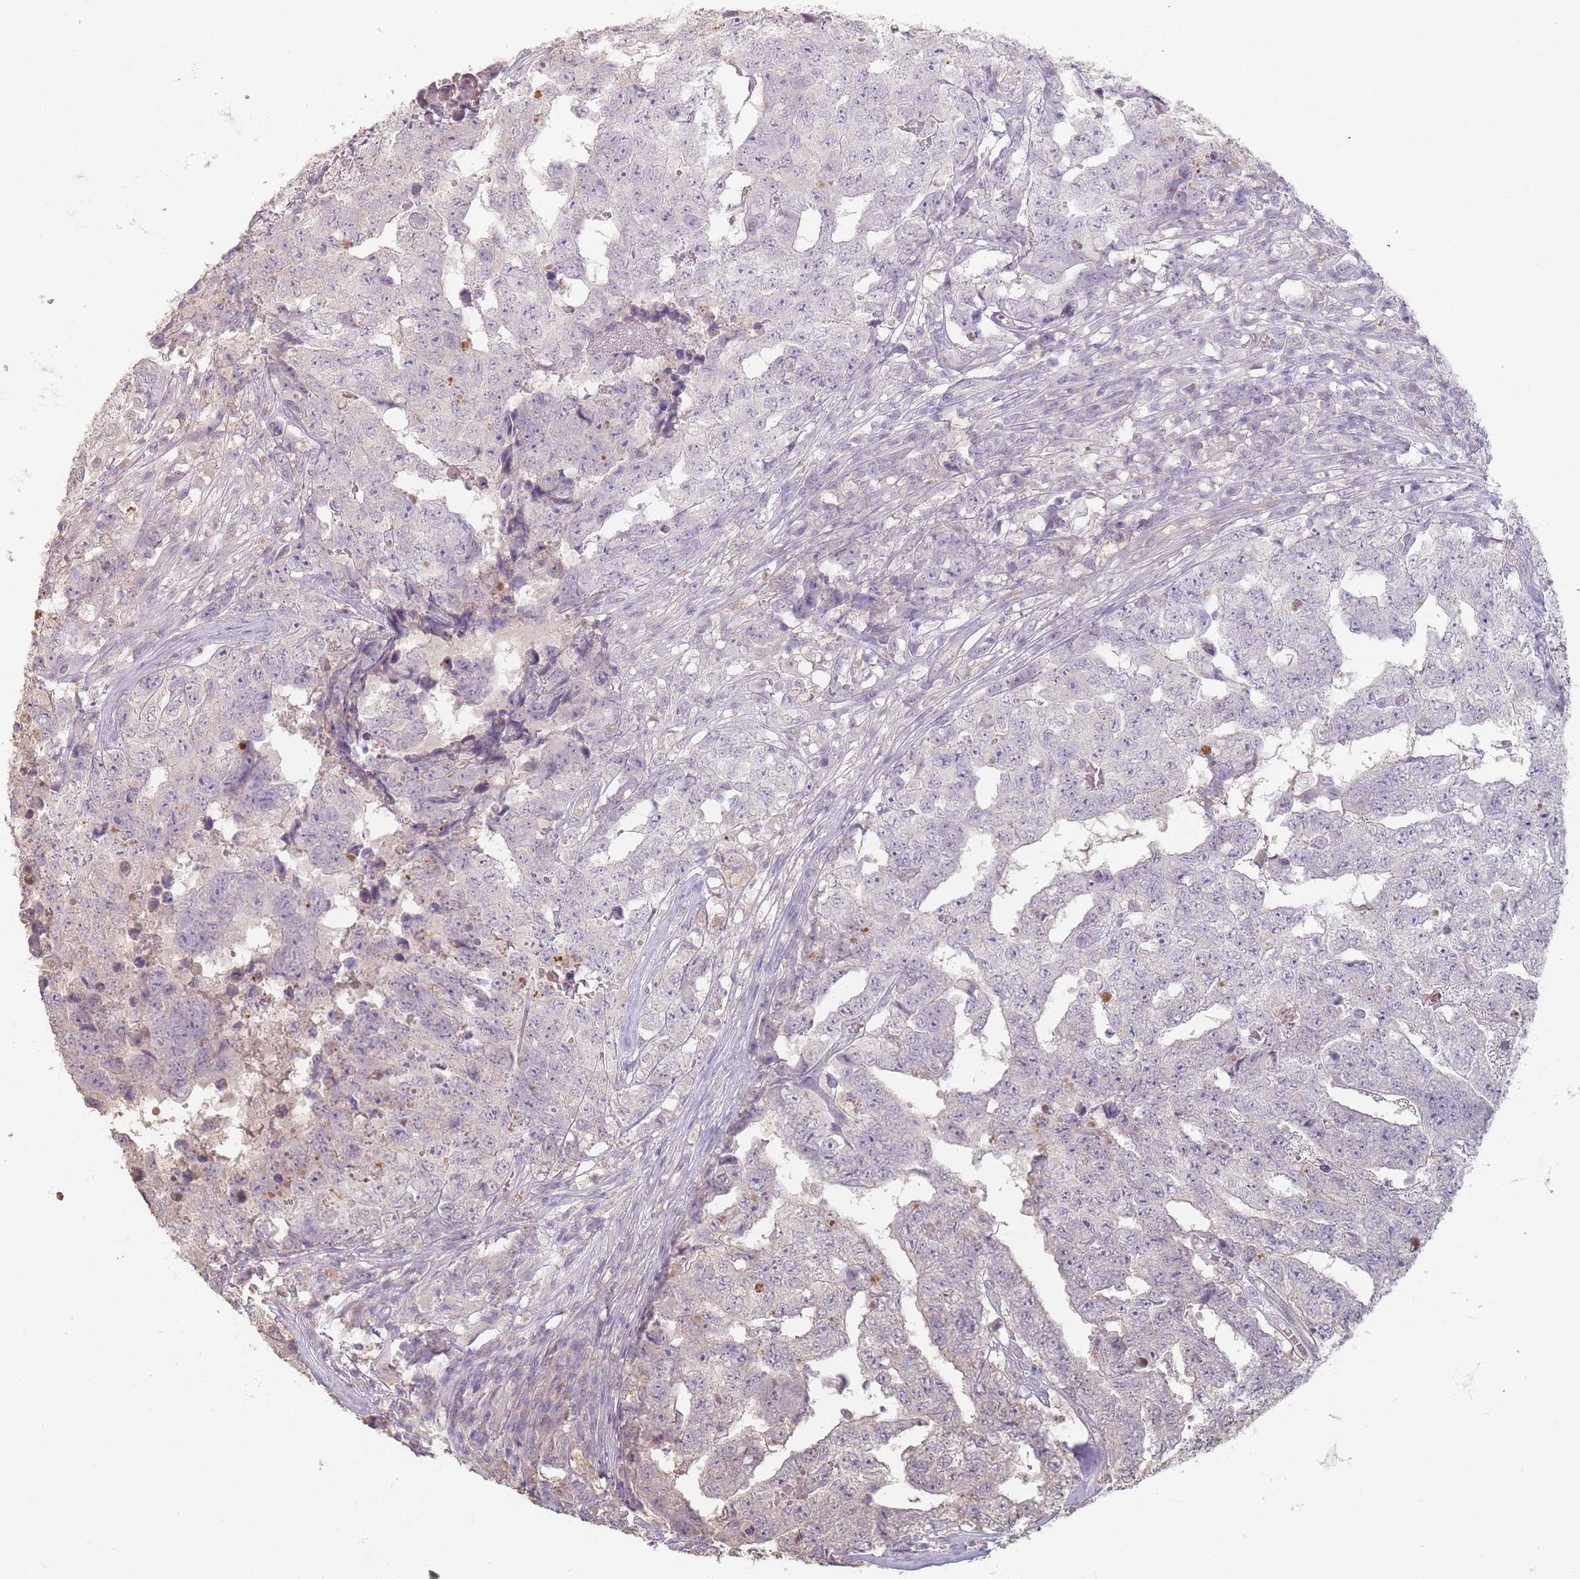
{"staining": {"intensity": "negative", "quantity": "none", "location": "none"}, "tissue": "testis cancer", "cell_type": "Tumor cells", "image_type": "cancer", "snomed": [{"axis": "morphology", "description": "Carcinoma, Embryonal, NOS"}, {"axis": "topography", "description": "Testis"}], "caption": "Immunohistochemistry of human embryonal carcinoma (testis) displays no expression in tumor cells.", "gene": "RFTN1", "patient": {"sex": "male", "age": 25}}